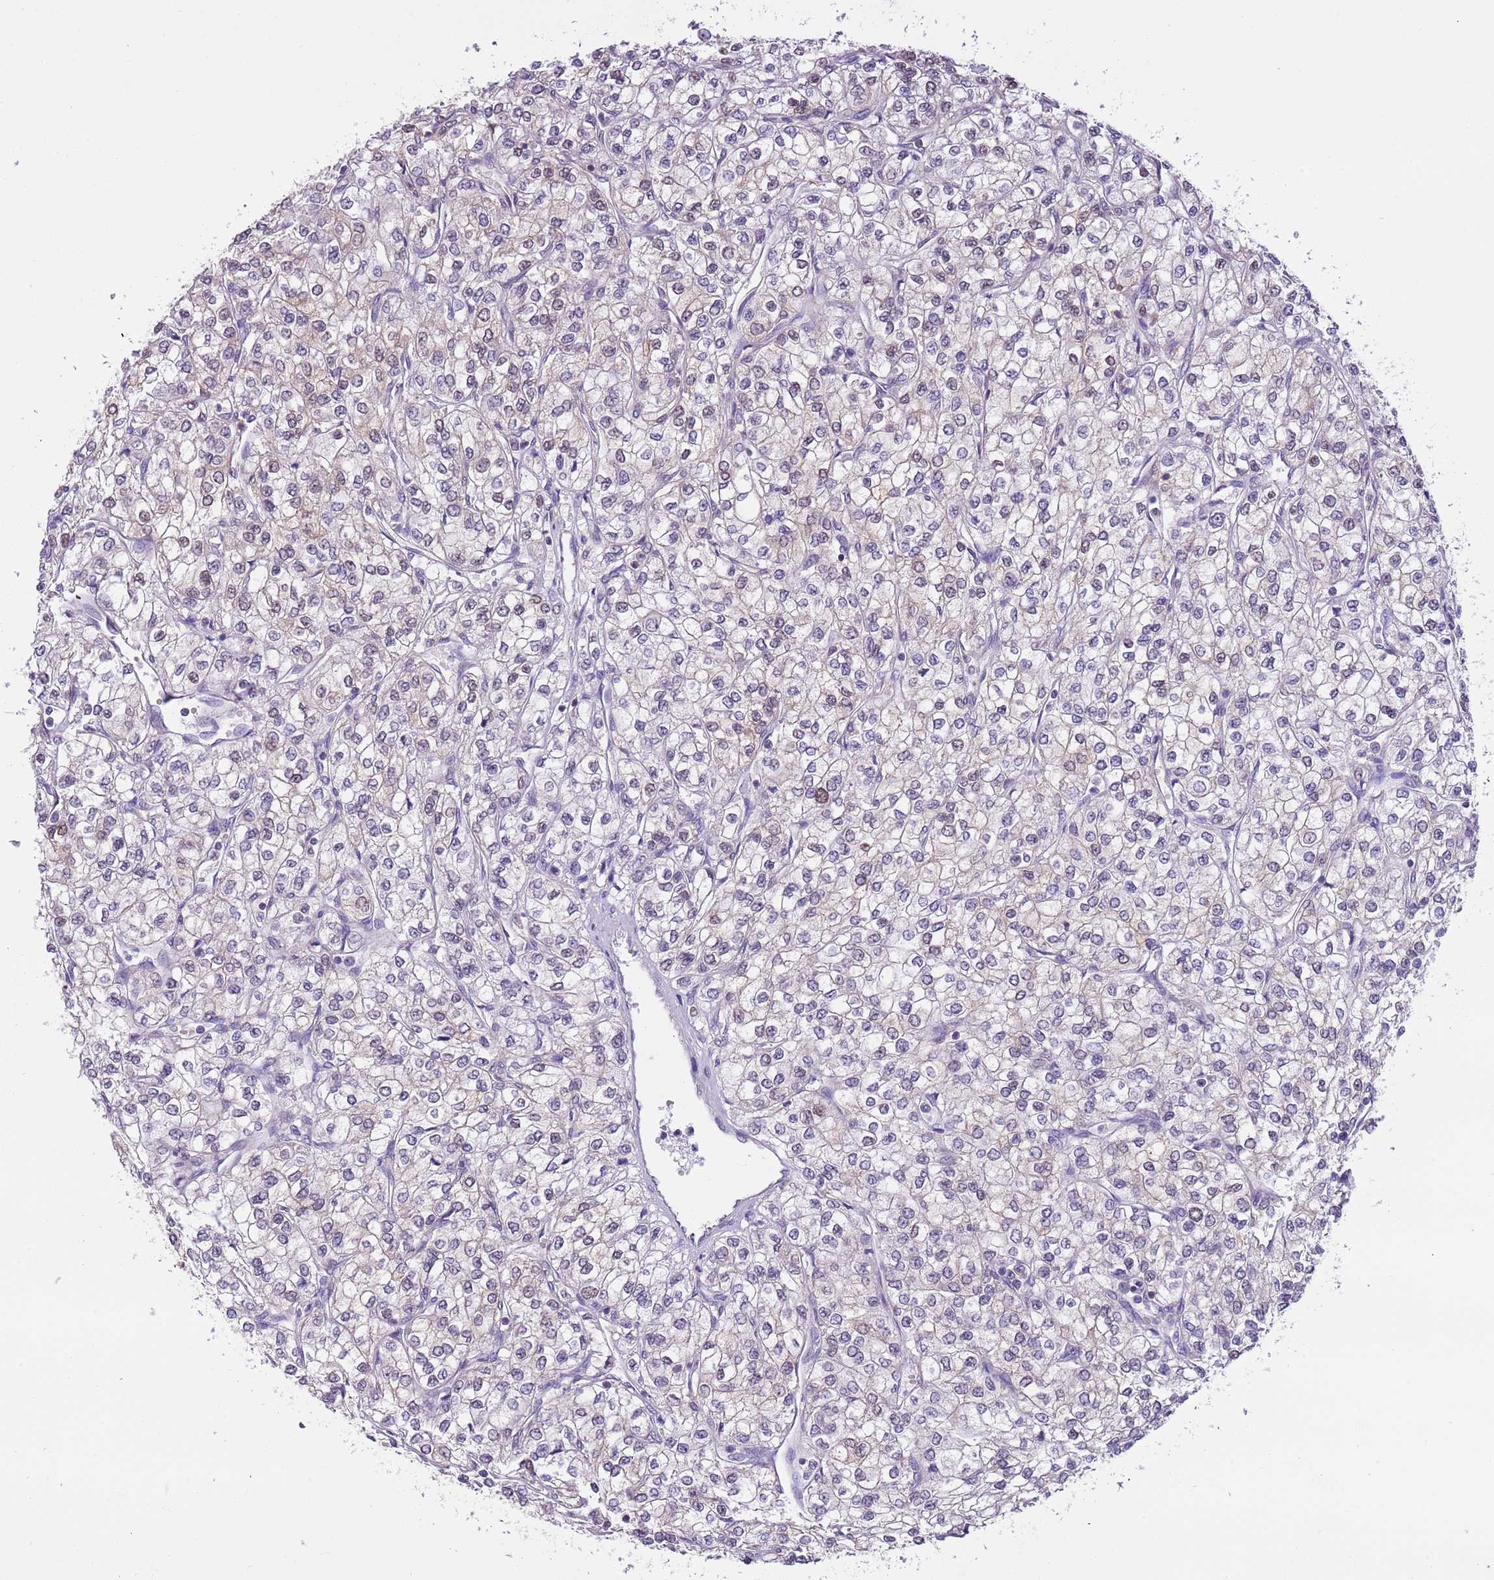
{"staining": {"intensity": "weak", "quantity": "<25%", "location": "nuclear"}, "tissue": "renal cancer", "cell_type": "Tumor cells", "image_type": "cancer", "snomed": [{"axis": "morphology", "description": "Adenocarcinoma, NOS"}, {"axis": "topography", "description": "Kidney"}], "caption": "DAB (3,3'-diaminobenzidine) immunohistochemical staining of human renal adenocarcinoma demonstrates no significant expression in tumor cells.", "gene": "STIP1", "patient": {"sex": "male", "age": 80}}